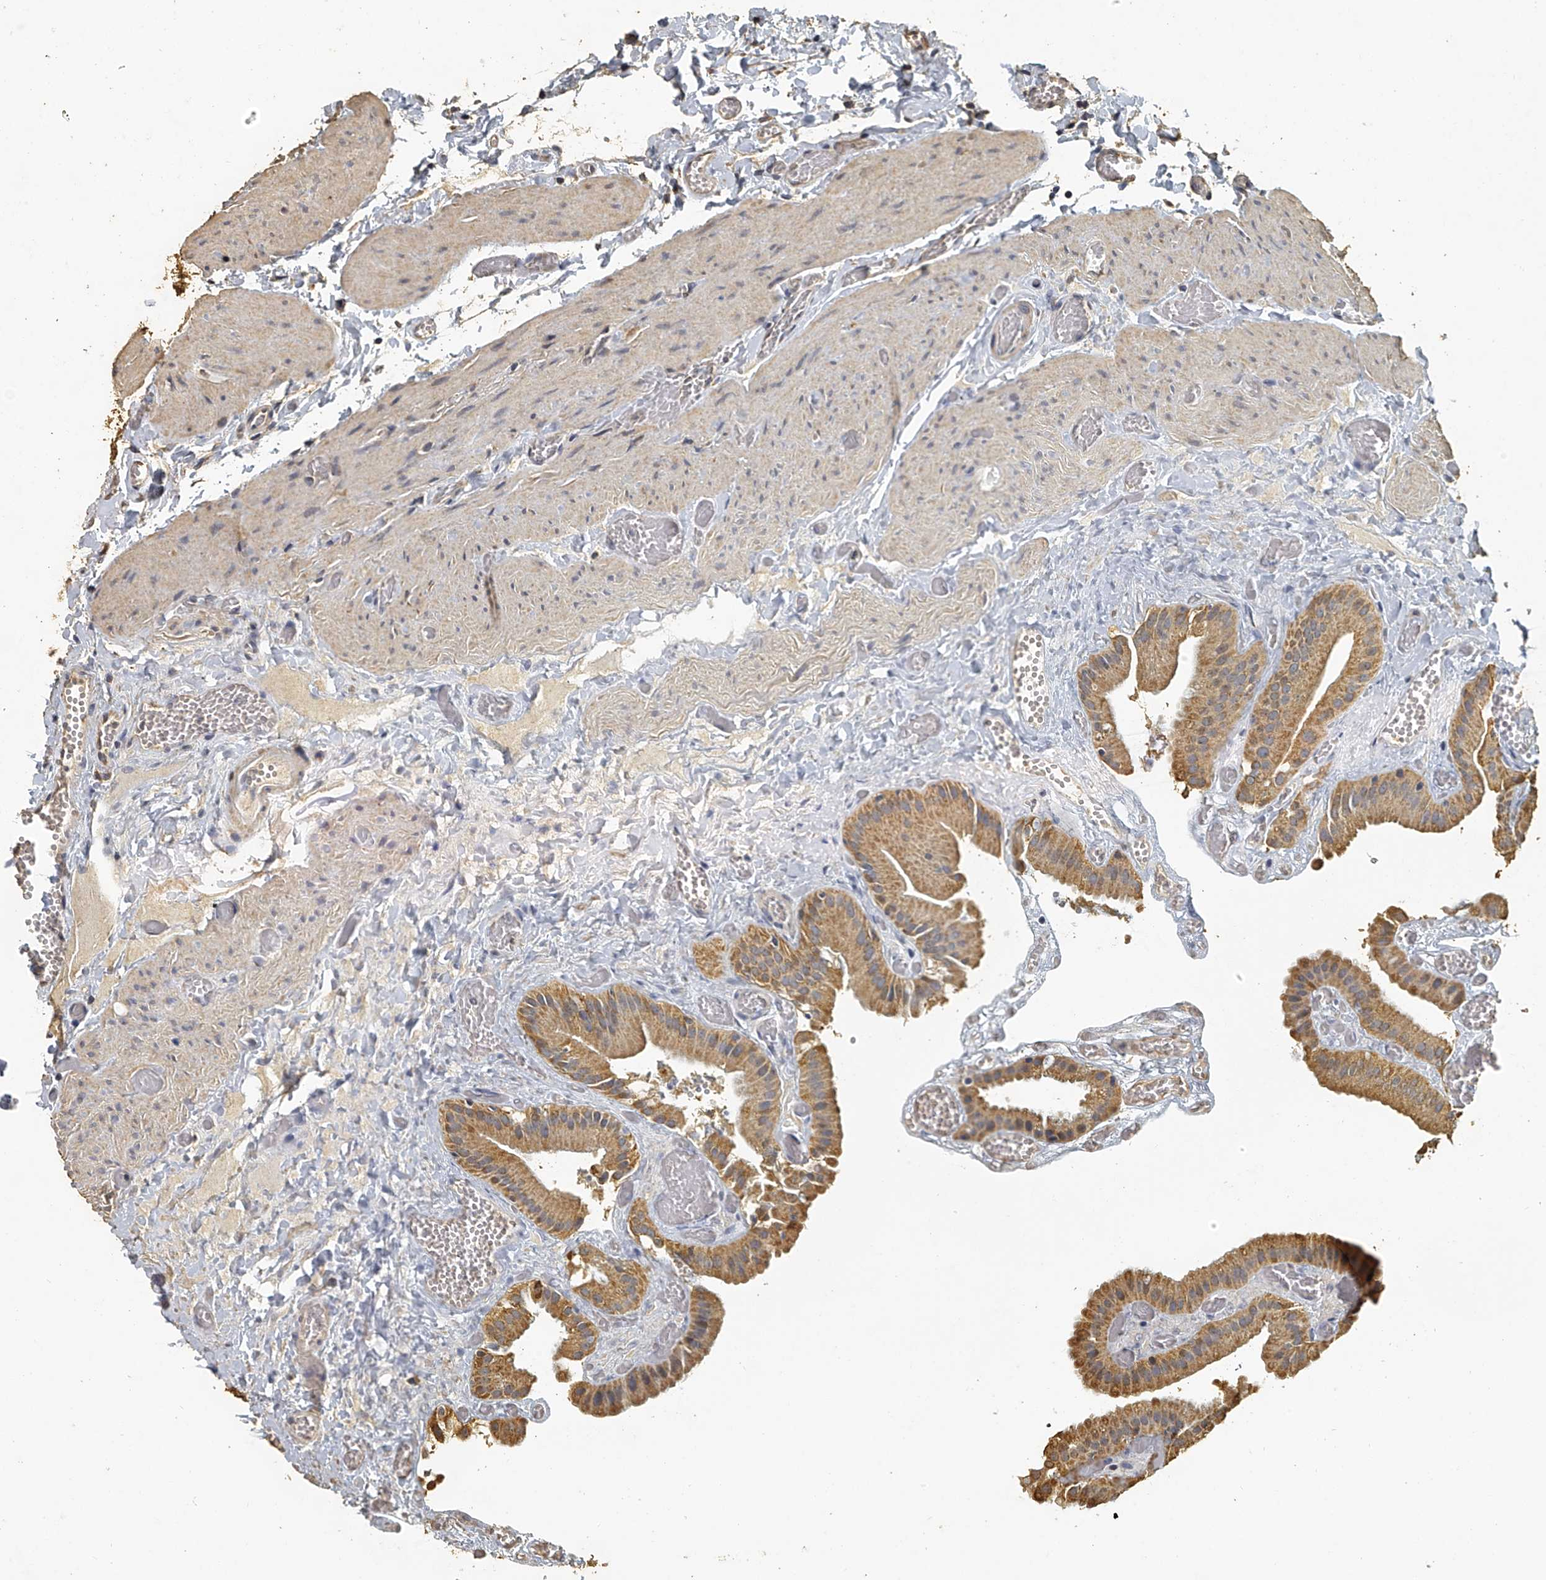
{"staining": {"intensity": "moderate", "quantity": ">75%", "location": "cytoplasmic/membranous"}, "tissue": "gallbladder", "cell_type": "Glandular cells", "image_type": "normal", "snomed": [{"axis": "morphology", "description": "Normal tissue, NOS"}, {"axis": "topography", "description": "Gallbladder"}], "caption": "Immunohistochemical staining of unremarkable human gallbladder exhibits medium levels of moderate cytoplasmic/membranous staining in approximately >75% of glandular cells. The protein is stained brown, and the nuclei are stained in blue (DAB IHC with brightfield microscopy, high magnification).", "gene": "MRPL28", "patient": {"sex": "female", "age": 64}}